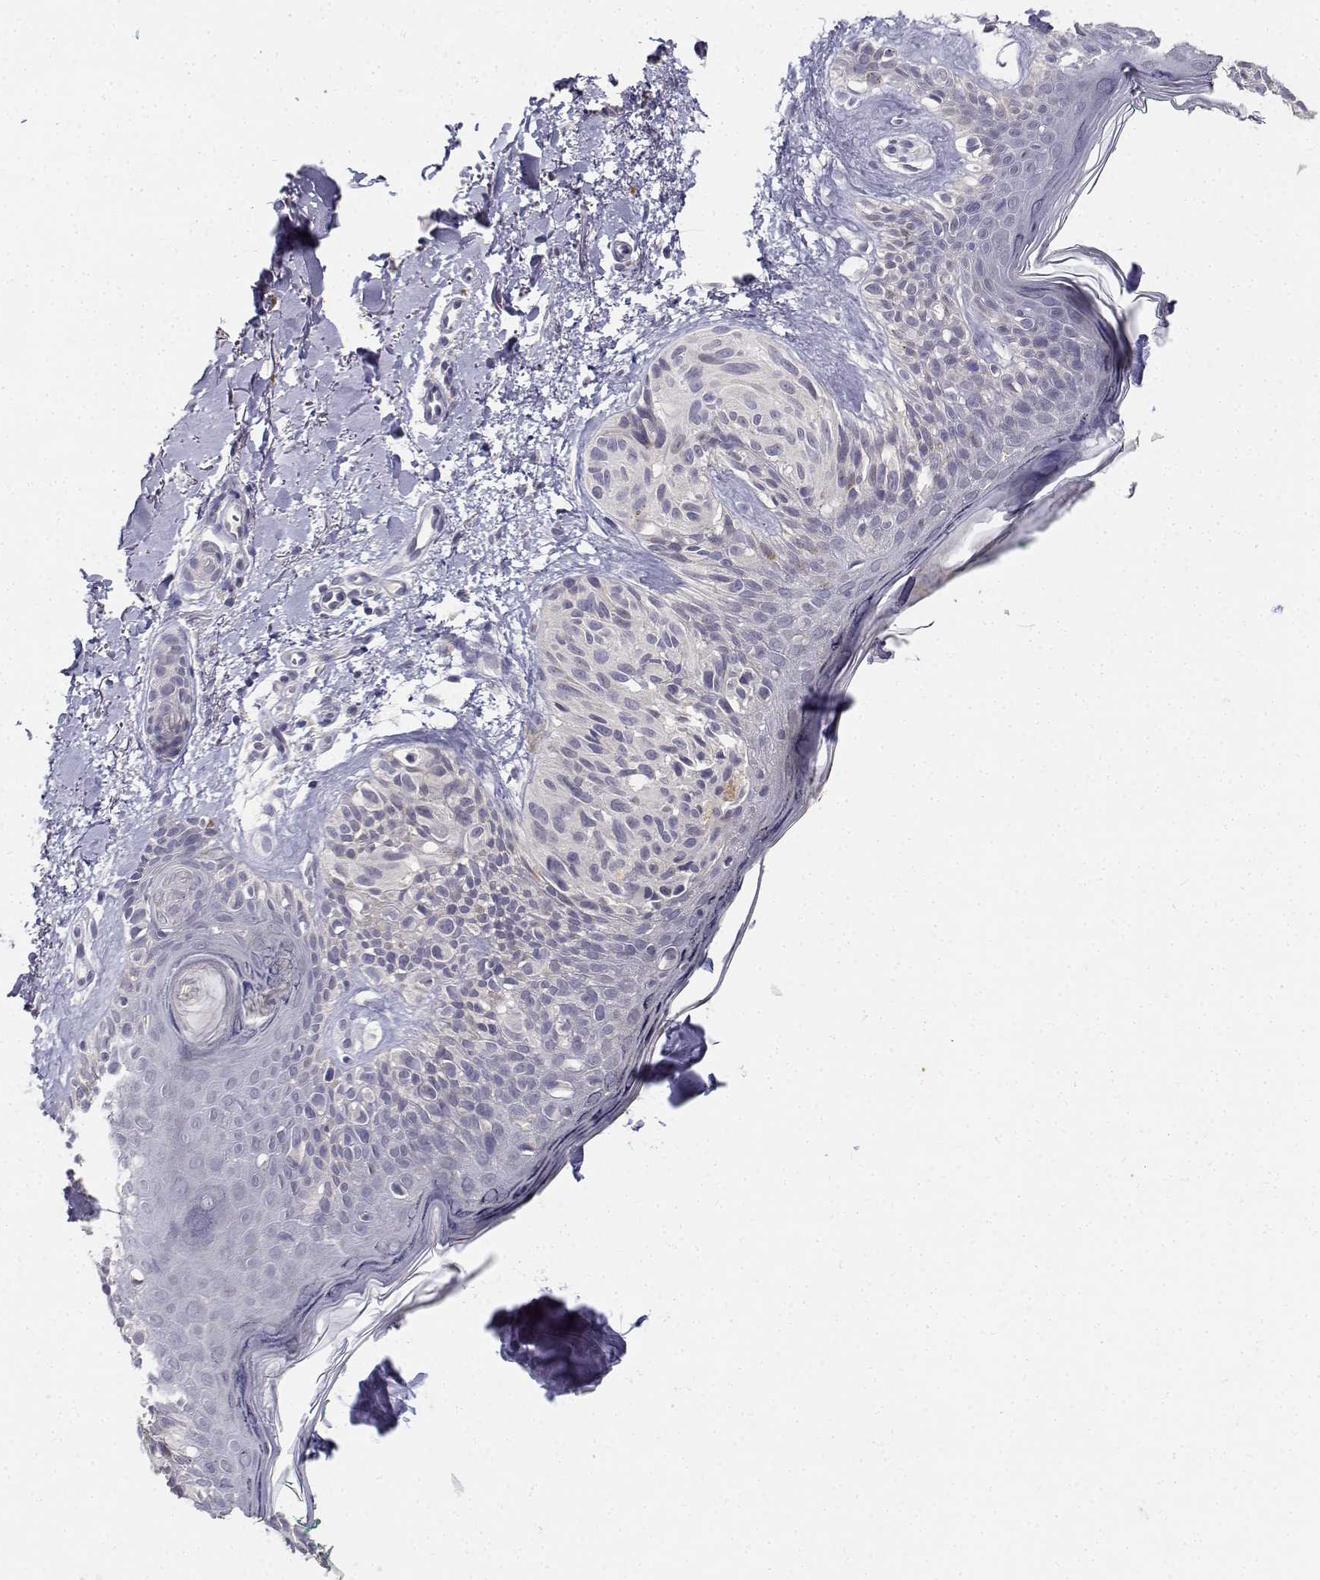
{"staining": {"intensity": "negative", "quantity": "none", "location": "none"}, "tissue": "melanoma", "cell_type": "Tumor cells", "image_type": "cancer", "snomed": [{"axis": "morphology", "description": "Malignant melanoma, NOS"}, {"axis": "topography", "description": "Skin"}], "caption": "IHC histopathology image of malignant melanoma stained for a protein (brown), which shows no positivity in tumor cells.", "gene": "PAEP", "patient": {"sex": "female", "age": 87}}